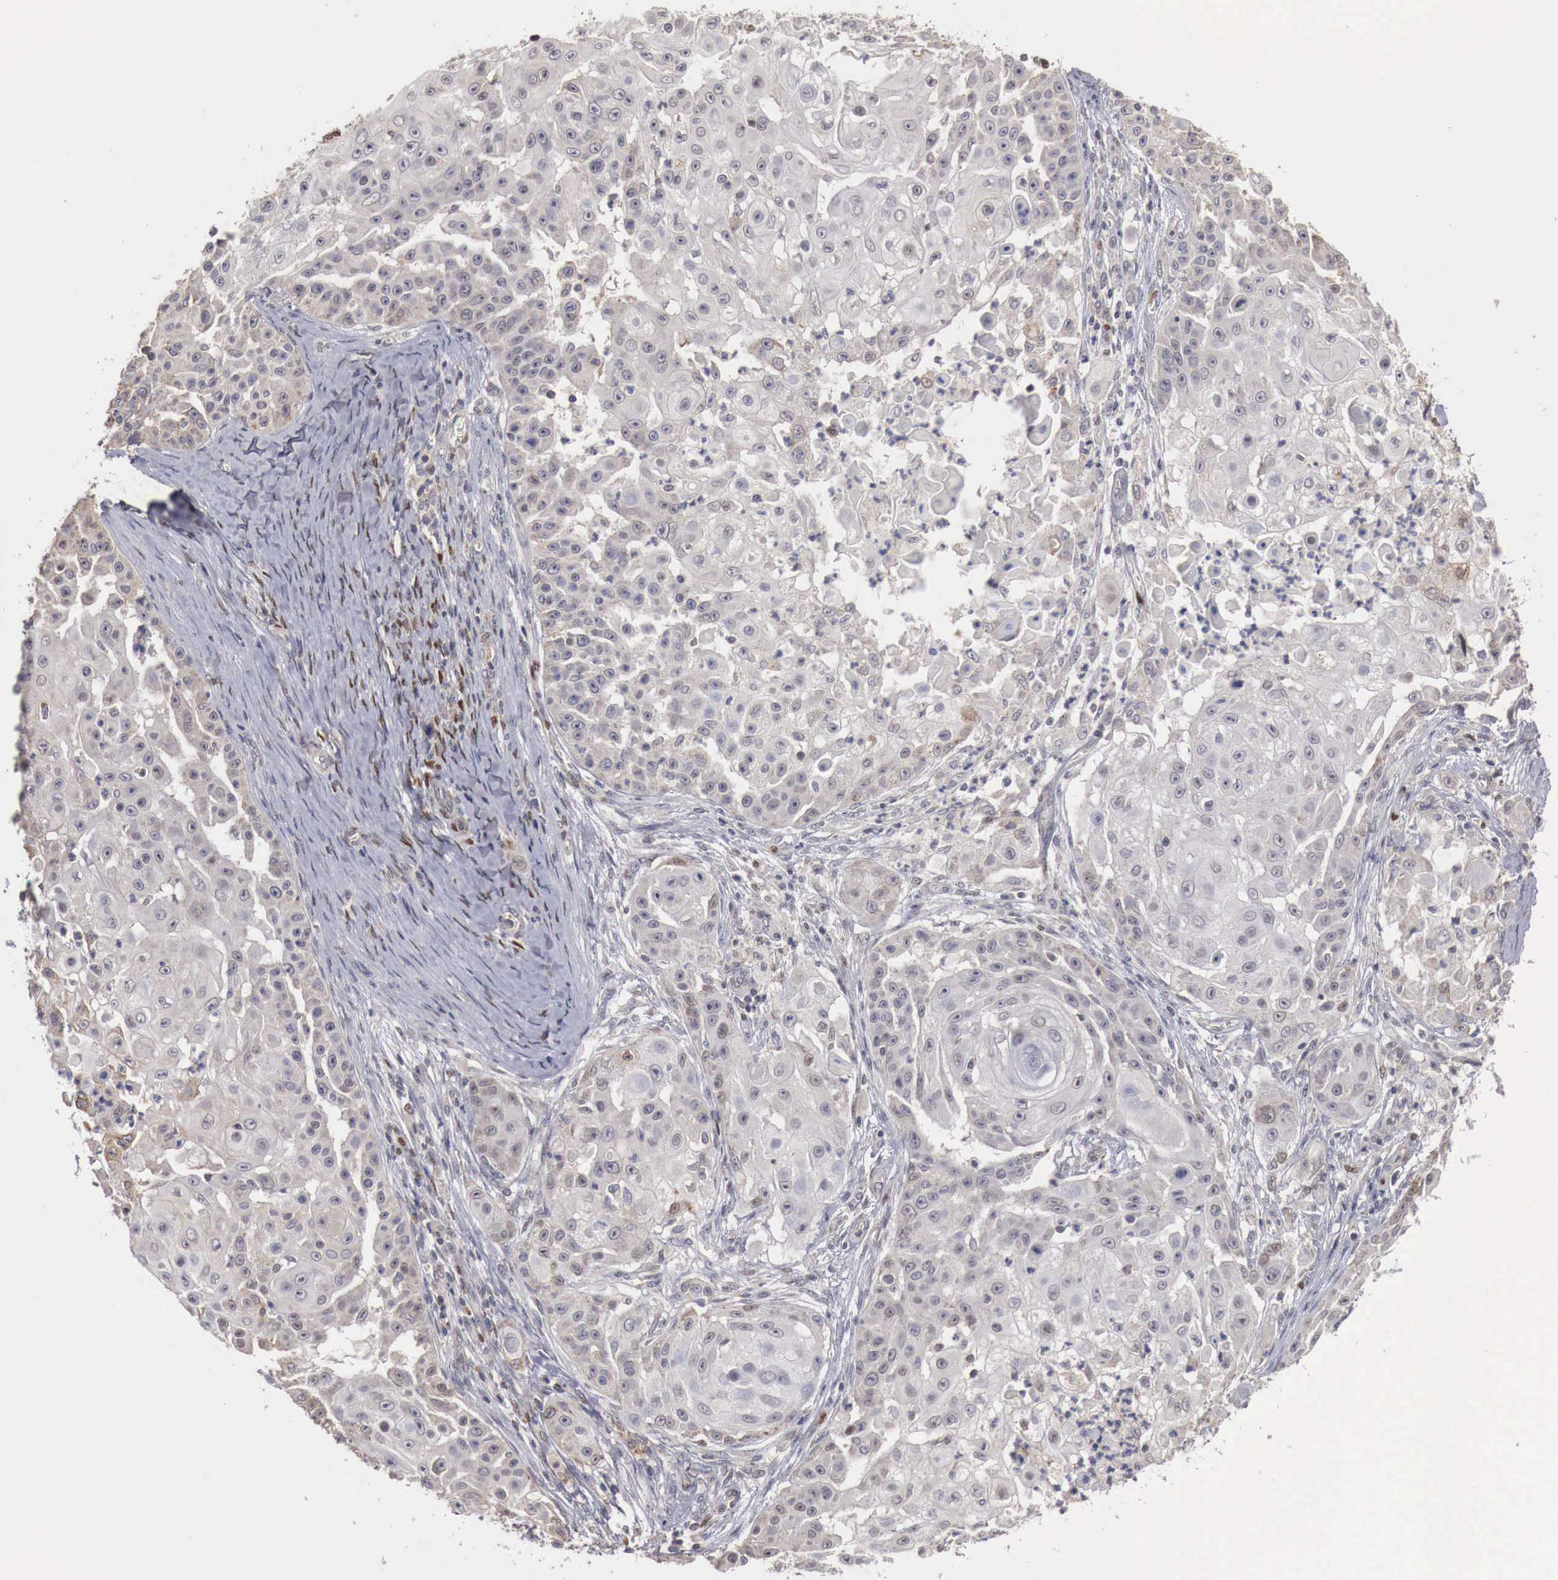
{"staining": {"intensity": "negative", "quantity": "none", "location": "none"}, "tissue": "skin cancer", "cell_type": "Tumor cells", "image_type": "cancer", "snomed": [{"axis": "morphology", "description": "Squamous cell carcinoma, NOS"}, {"axis": "topography", "description": "Skin"}], "caption": "An immunohistochemistry photomicrograph of skin cancer (squamous cell carcinoma) is shown. There is no staining in tumor cells of skin cancer (squamous cell carcinoma).", "gene": "KHDRBS2", "patient": {"sex": "female", "age": 57}}